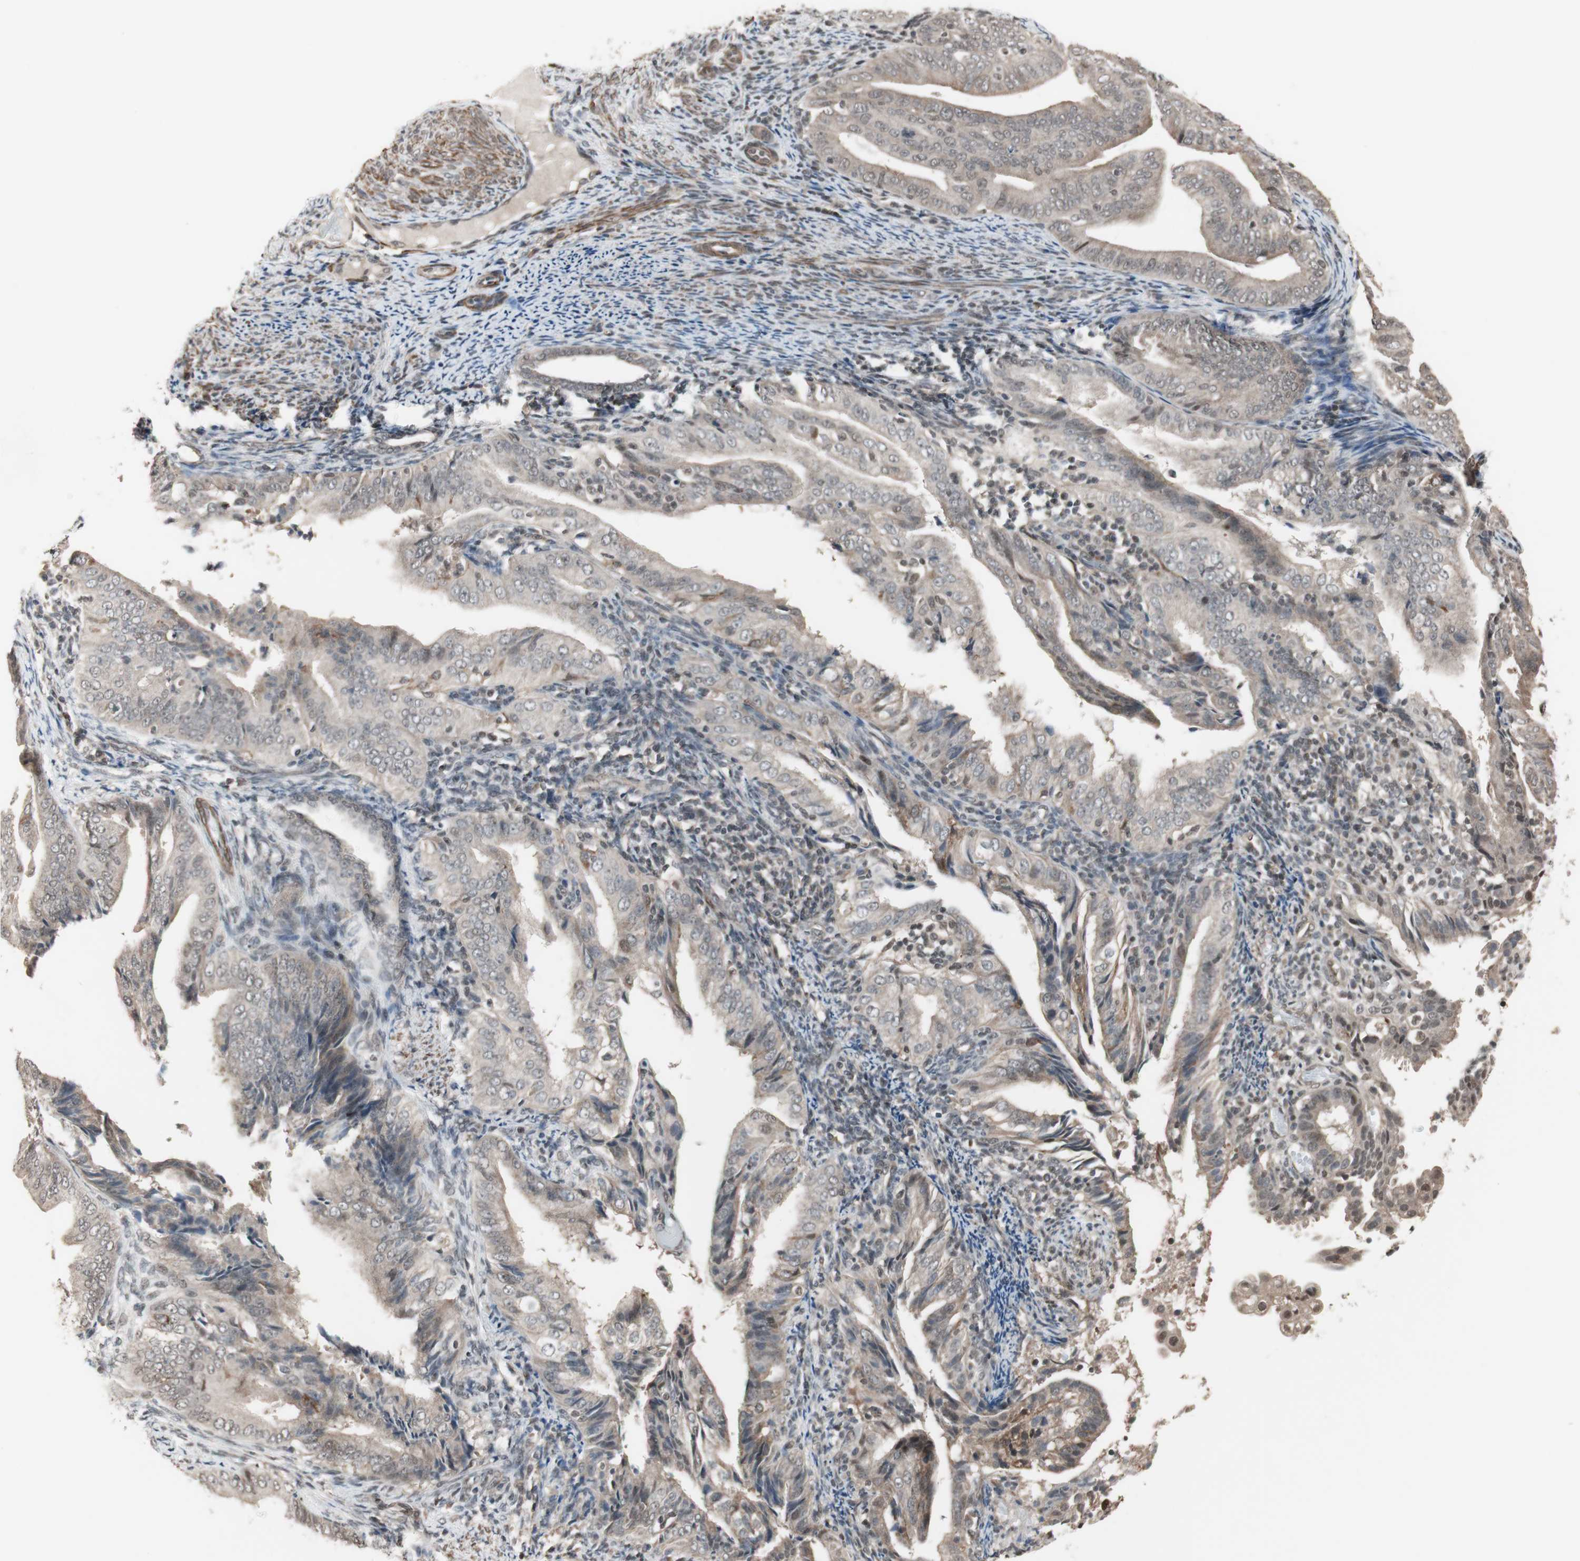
{"staining": {"intensity": "weak", "quantity": "<25%", "location": "cytoplasmic/membranous"}, "tissue": "endometrial cancer", "cell_type": "Tumor cells", "image_type": "cancer", "snomed": [{"axis": "morphology", "description": "Adenocarcinoma, NOS"}, {"axis": "topography", "description": "Endometrium"}], "caption": "DAB immunohistochemical staining of human adenocarcinoma (endometrial) exhibits no significant positivity in tumor cells.", "gene": "DRAP1", "patient": {"sex": "female", "age": 58}}